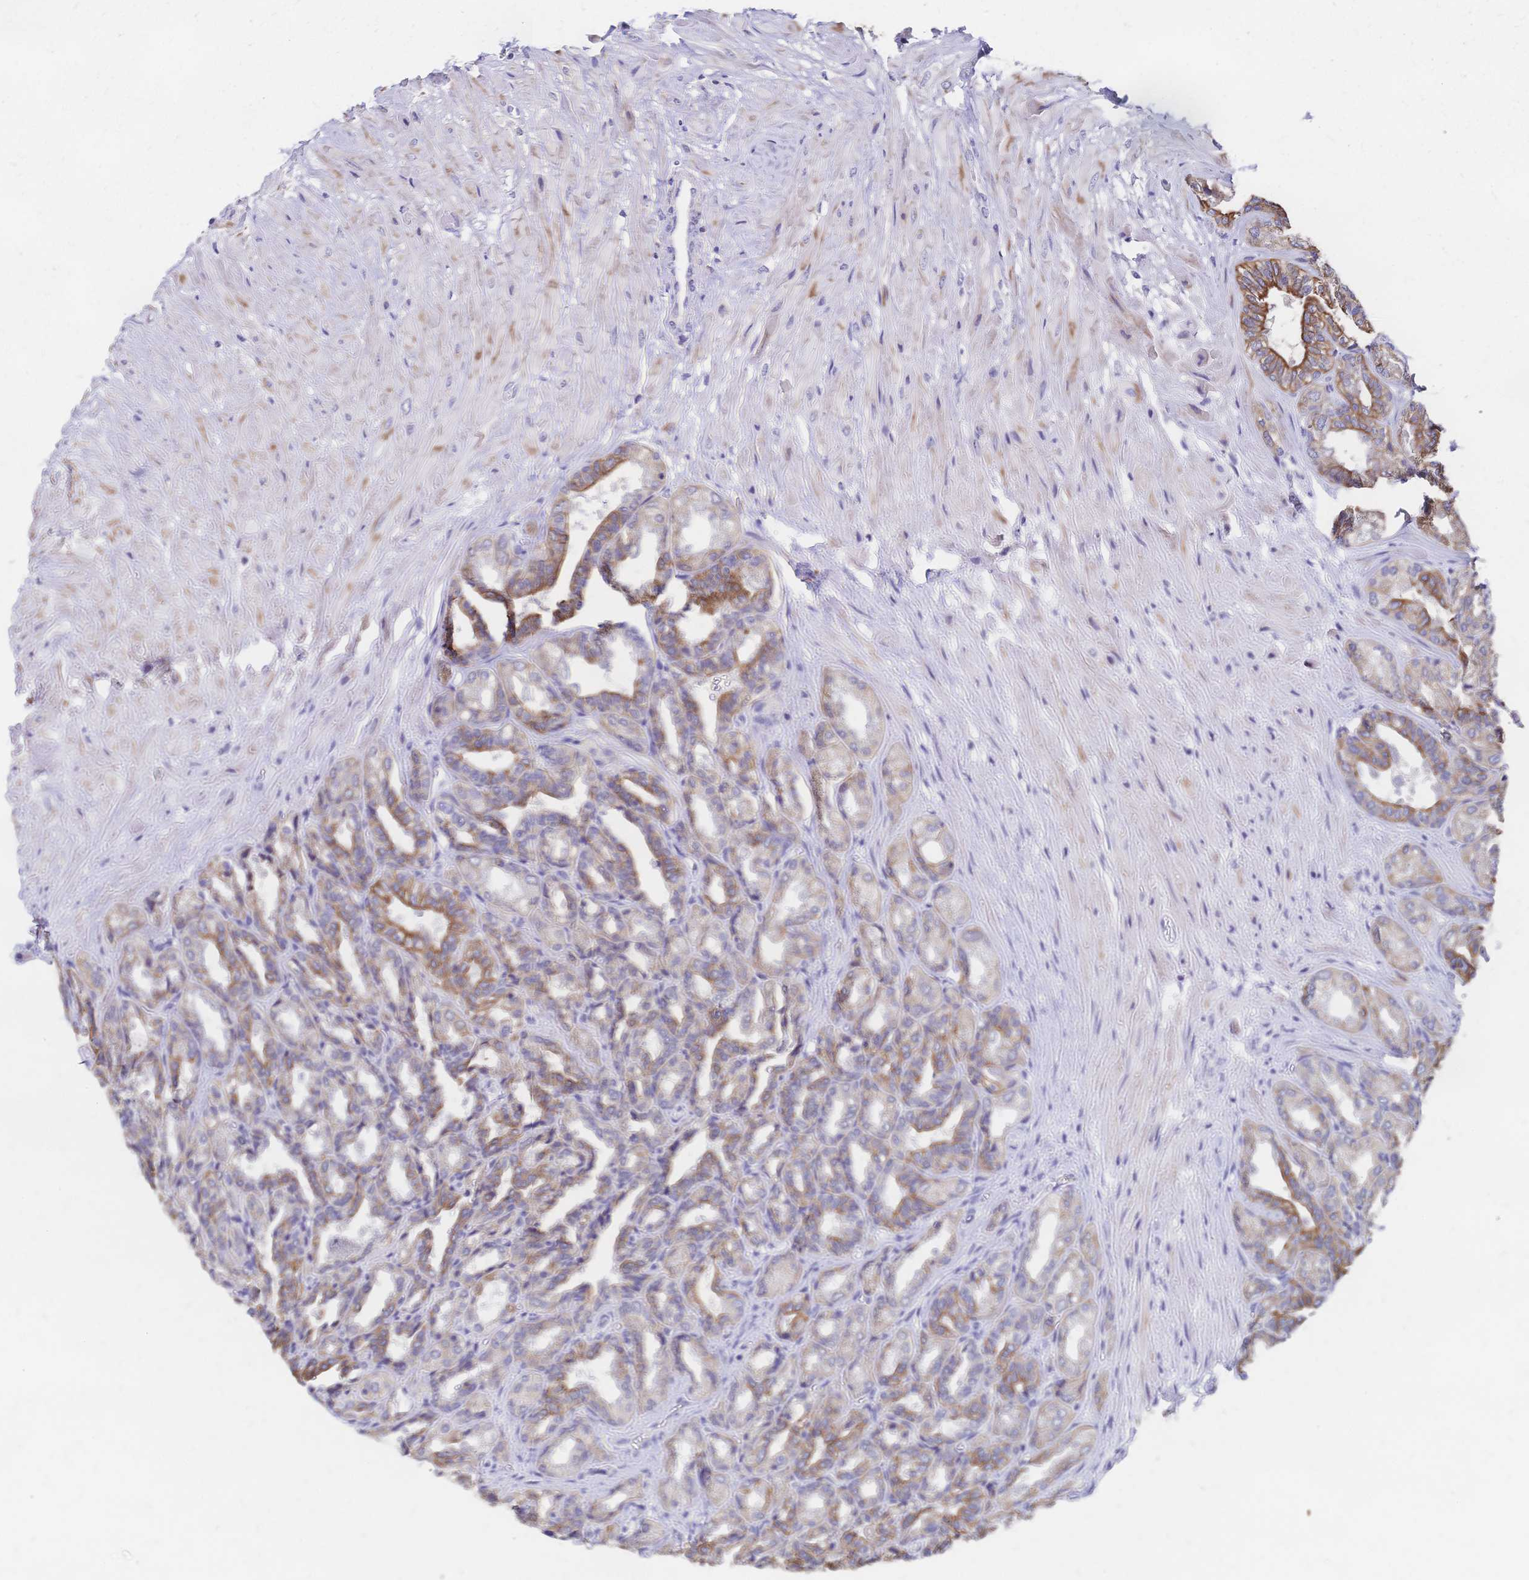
{"staining": {"intensity": "strong", "quantity": "25%-75%", "location": "cytoplasmic/membranous"}, "tissue": "seminal vesicle", "cell_type": "Glandular cells", "image_type": "normal", "snomed": [{"axis": "morphology", "description": "Normal tissue, NOS"}, {"axis": "topography", "description": "Seminal veicle"}], "caption": "This is a micrograph of immunohistochemistry (IHC) staining of normal seminal vesicle, which shows strong staining in the cytoplasmic/membranous of glandular cells.", "gene": "DTNB", "patient": {"sex": "male", "age": 68}}